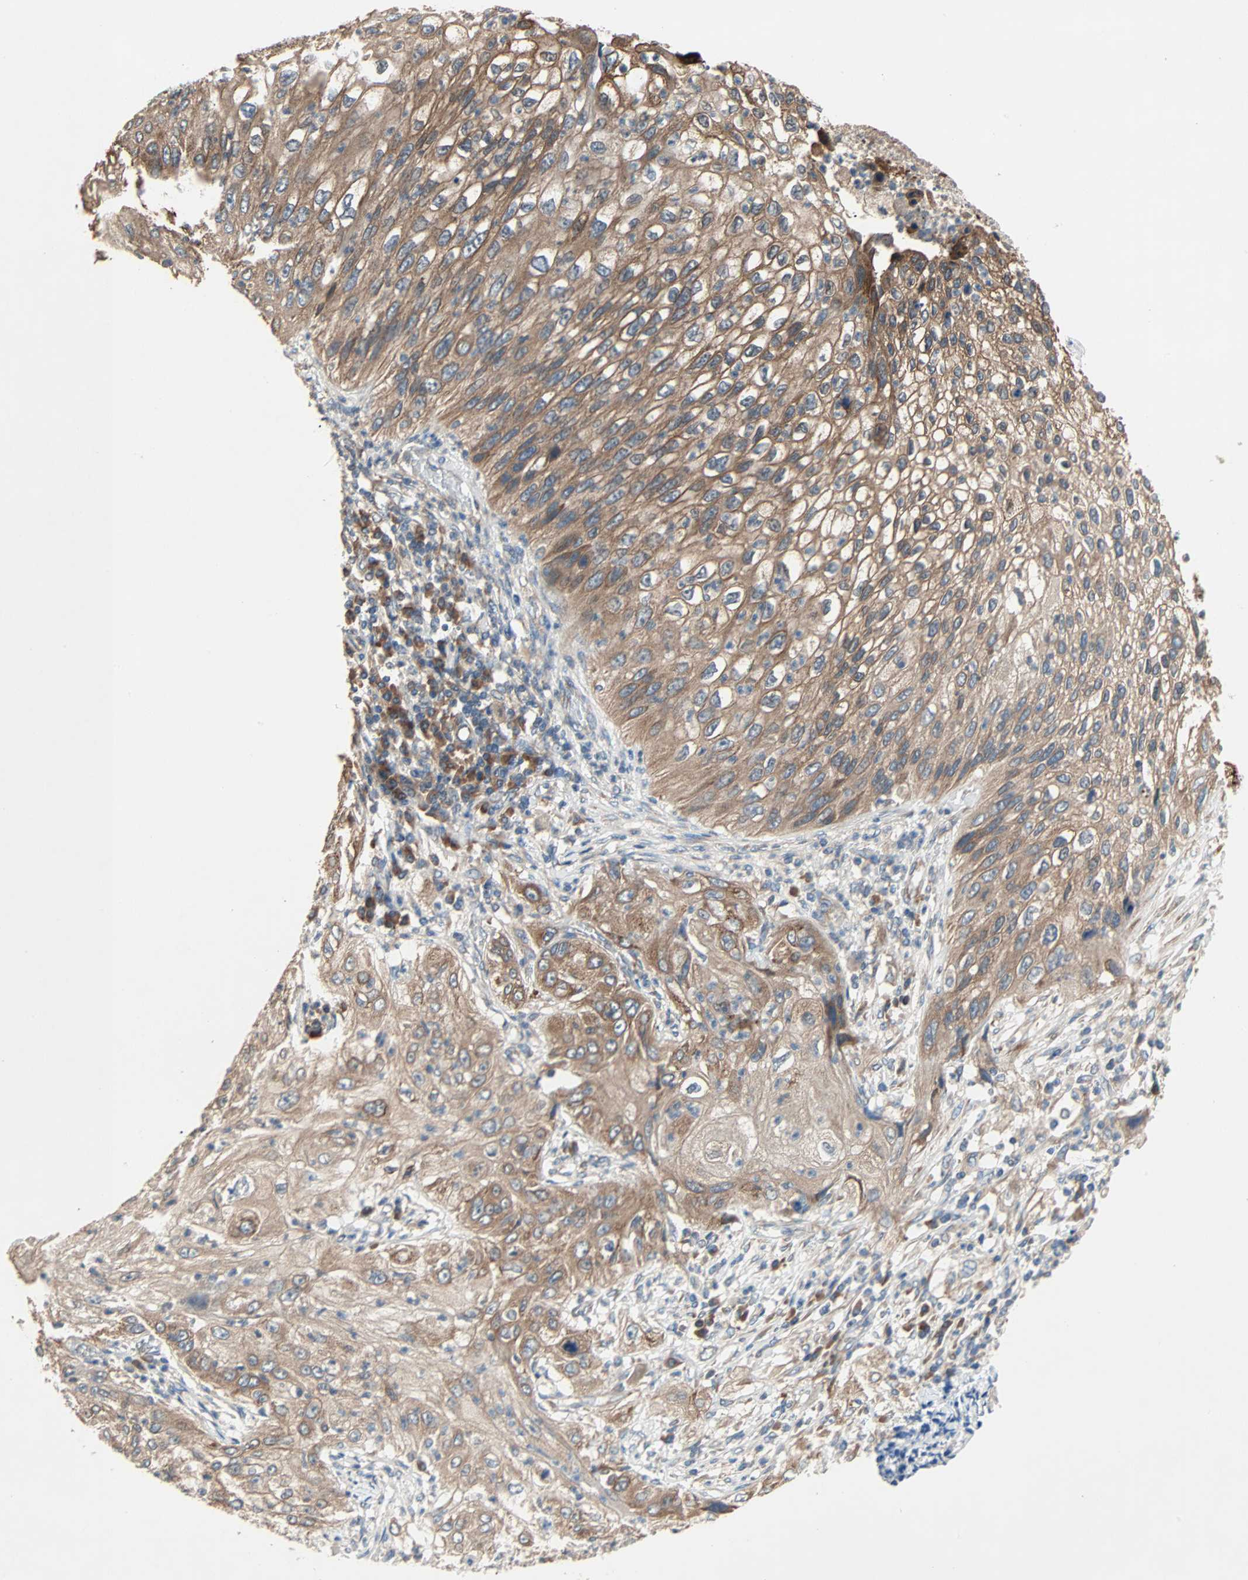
{"staining": {"intensity": "moderate", "quantity": ">75%", "location": "cytoplasmic/membranous"}, "tissue": "lung cancer", "cell_type": "Tumor cells", "image_type": "cancer", "snomed": [{"axis": "morphology", "description": "Inflammation, NOS"}, {"axis": "morphology", "description": "Squamous cell carcinoma, NOS"}, {"axis": "topography", "description": "Lymph node"}, {"axis": "topography", "description": "Soft tissue"}, {"axis": "topography", "description": "Lung"}], "caption": "Lung cancer stained for a protein exhibits moderate cytoplasmic/membranous positivity in tumor cells.", "gene": "XYLT1", "patient": {"sex": "male", "age": 66}}